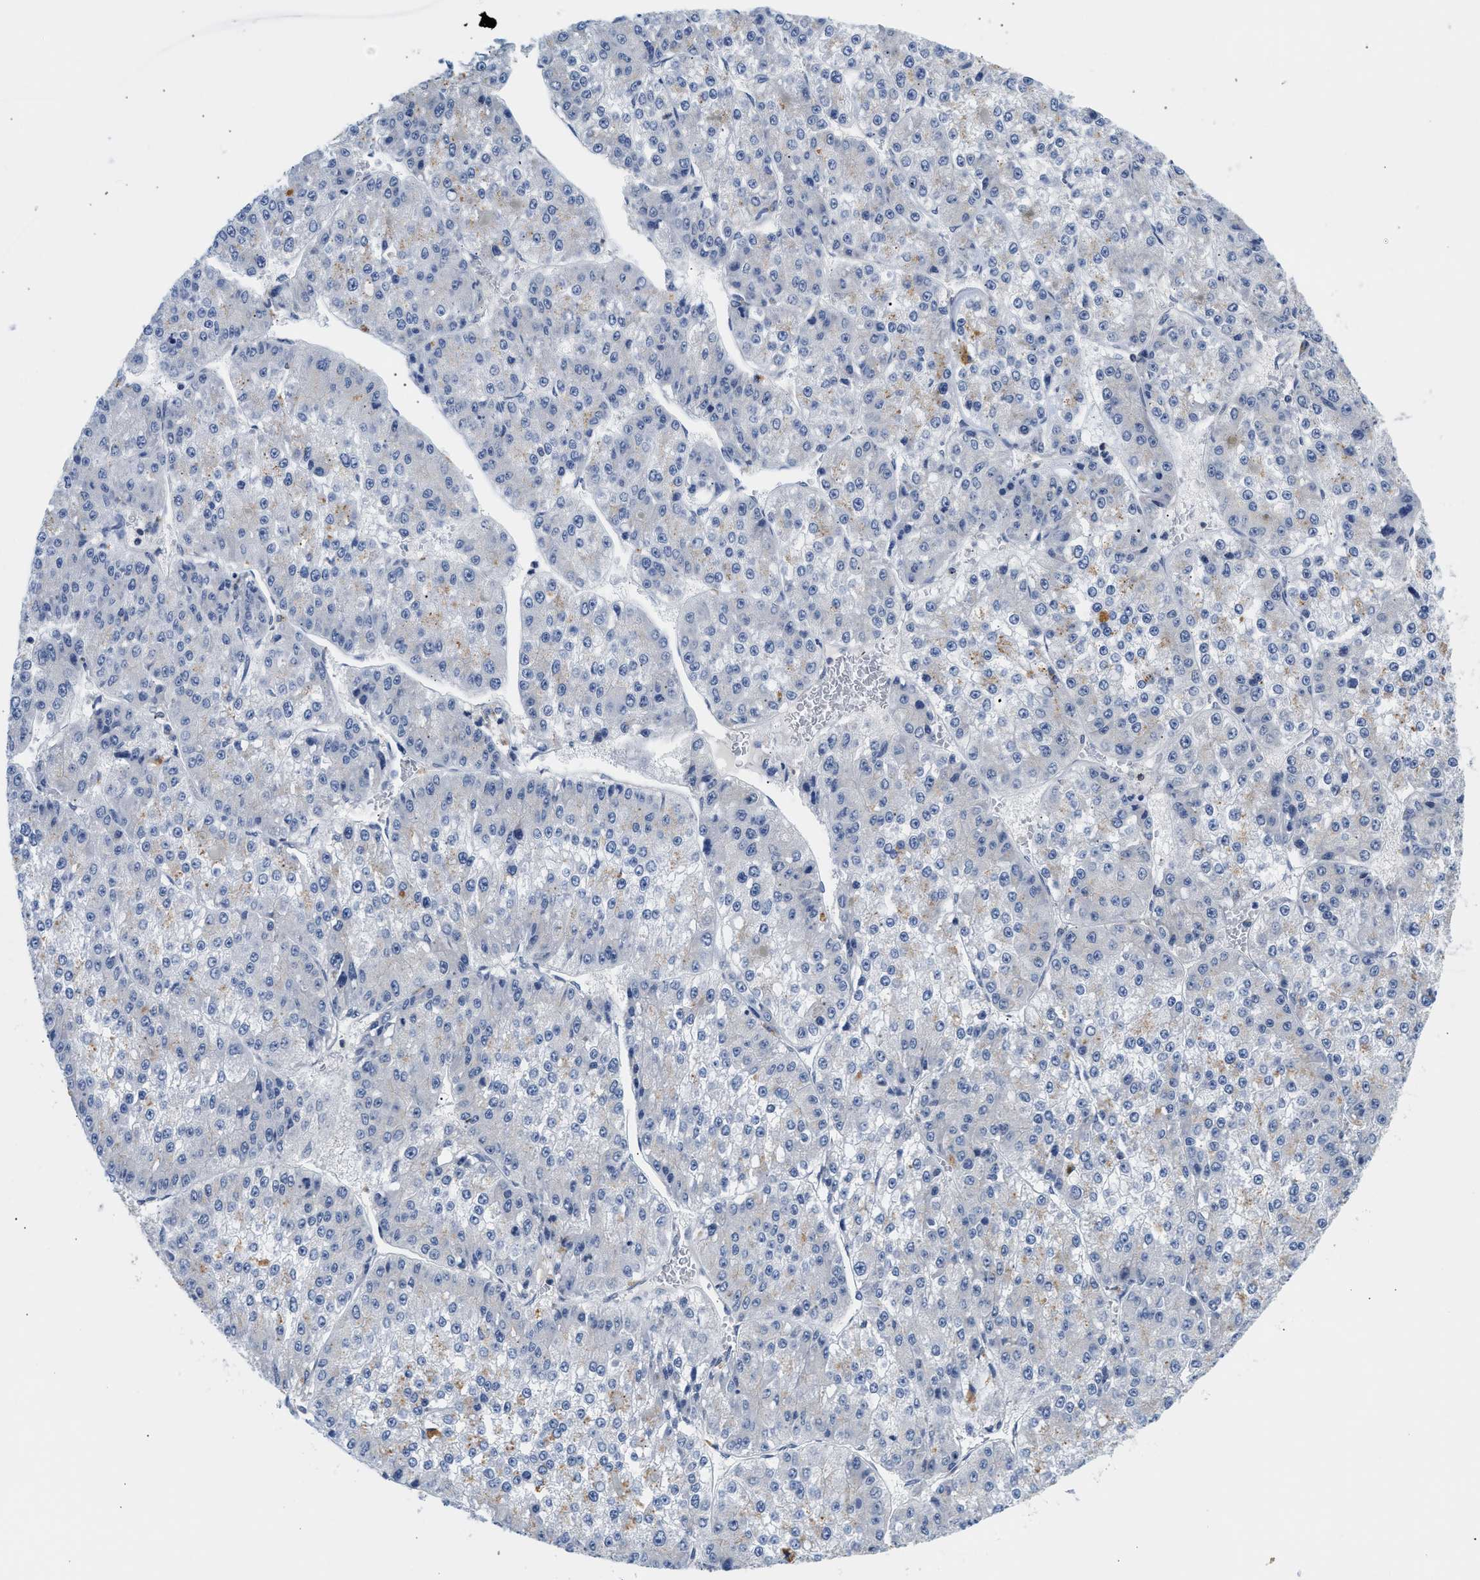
{"staining": {"intensity": "negative", "quantity": "none", "location": "none"}, "tissue": "liver cancer", "cell_type": "Tumor cells", "image_type": "cancer", "snomed": [{"axis": "morphology", "description": "Carcinoma, Hepatocellular, NOS"}, {"axis": "topography", "description": "Liver"}], "caption": "This is an immunohistochemistry (IHC) image of human liver cancer (hepatocellular carcinoma). There is no staining in tumor cells.", "gene": "PPM1L", "patient": {"sex": "female", "age": 73}}